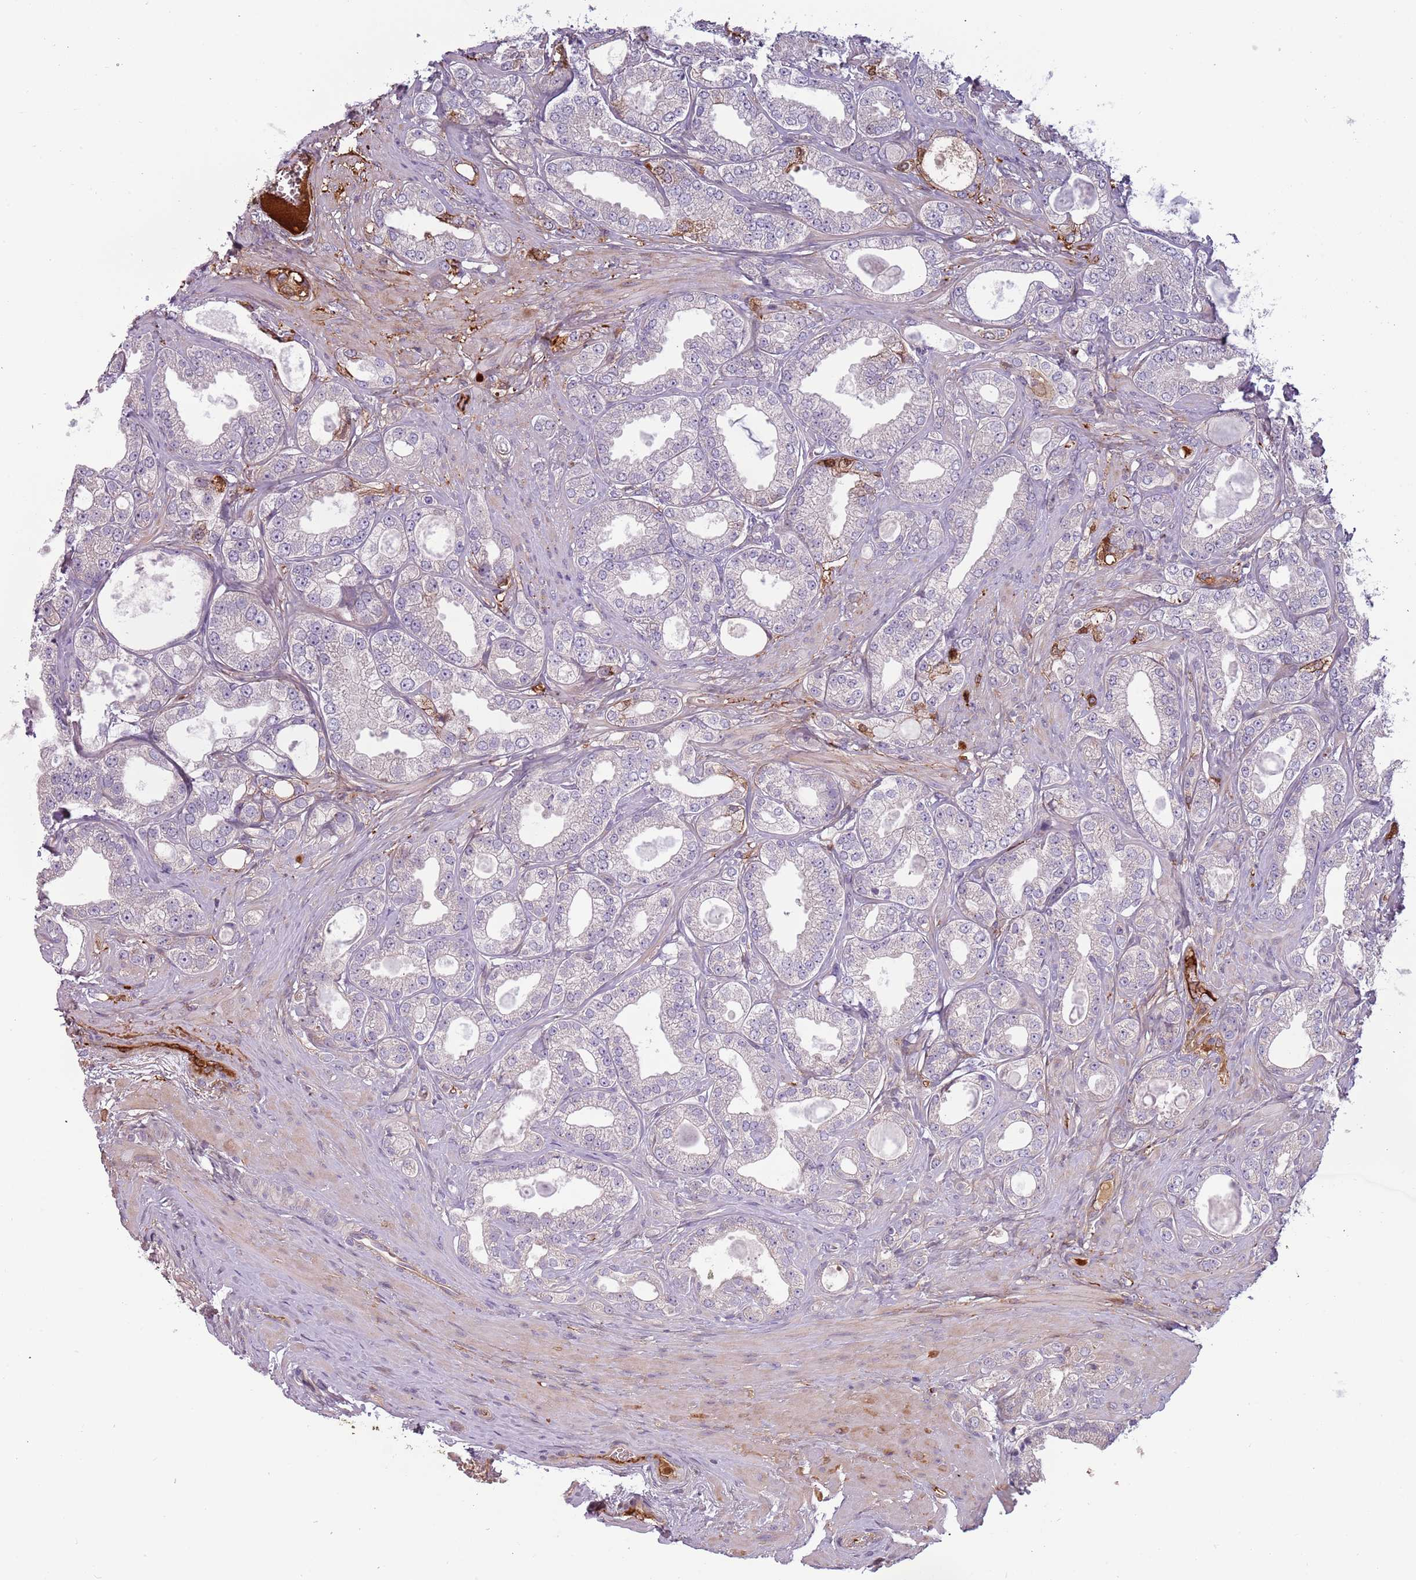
{"staining": {"intensity": "negative", "quantity": "none", "location": "none"}, "tissue": "prostate cancer", "cell_type": "Tumor cells", "image_type": "cancer", "snomed": [{"axis": "morphology", "description": "Adenocarcinoma, Low grade"}, {"axis": "topography", "description": "Prostate"}], "caption": "Prostate cancer stained for a protein using IHC demonstrates no expression tumor cells.", "gene": "NADK", "patient": {"sex": "male", "age": 63}}